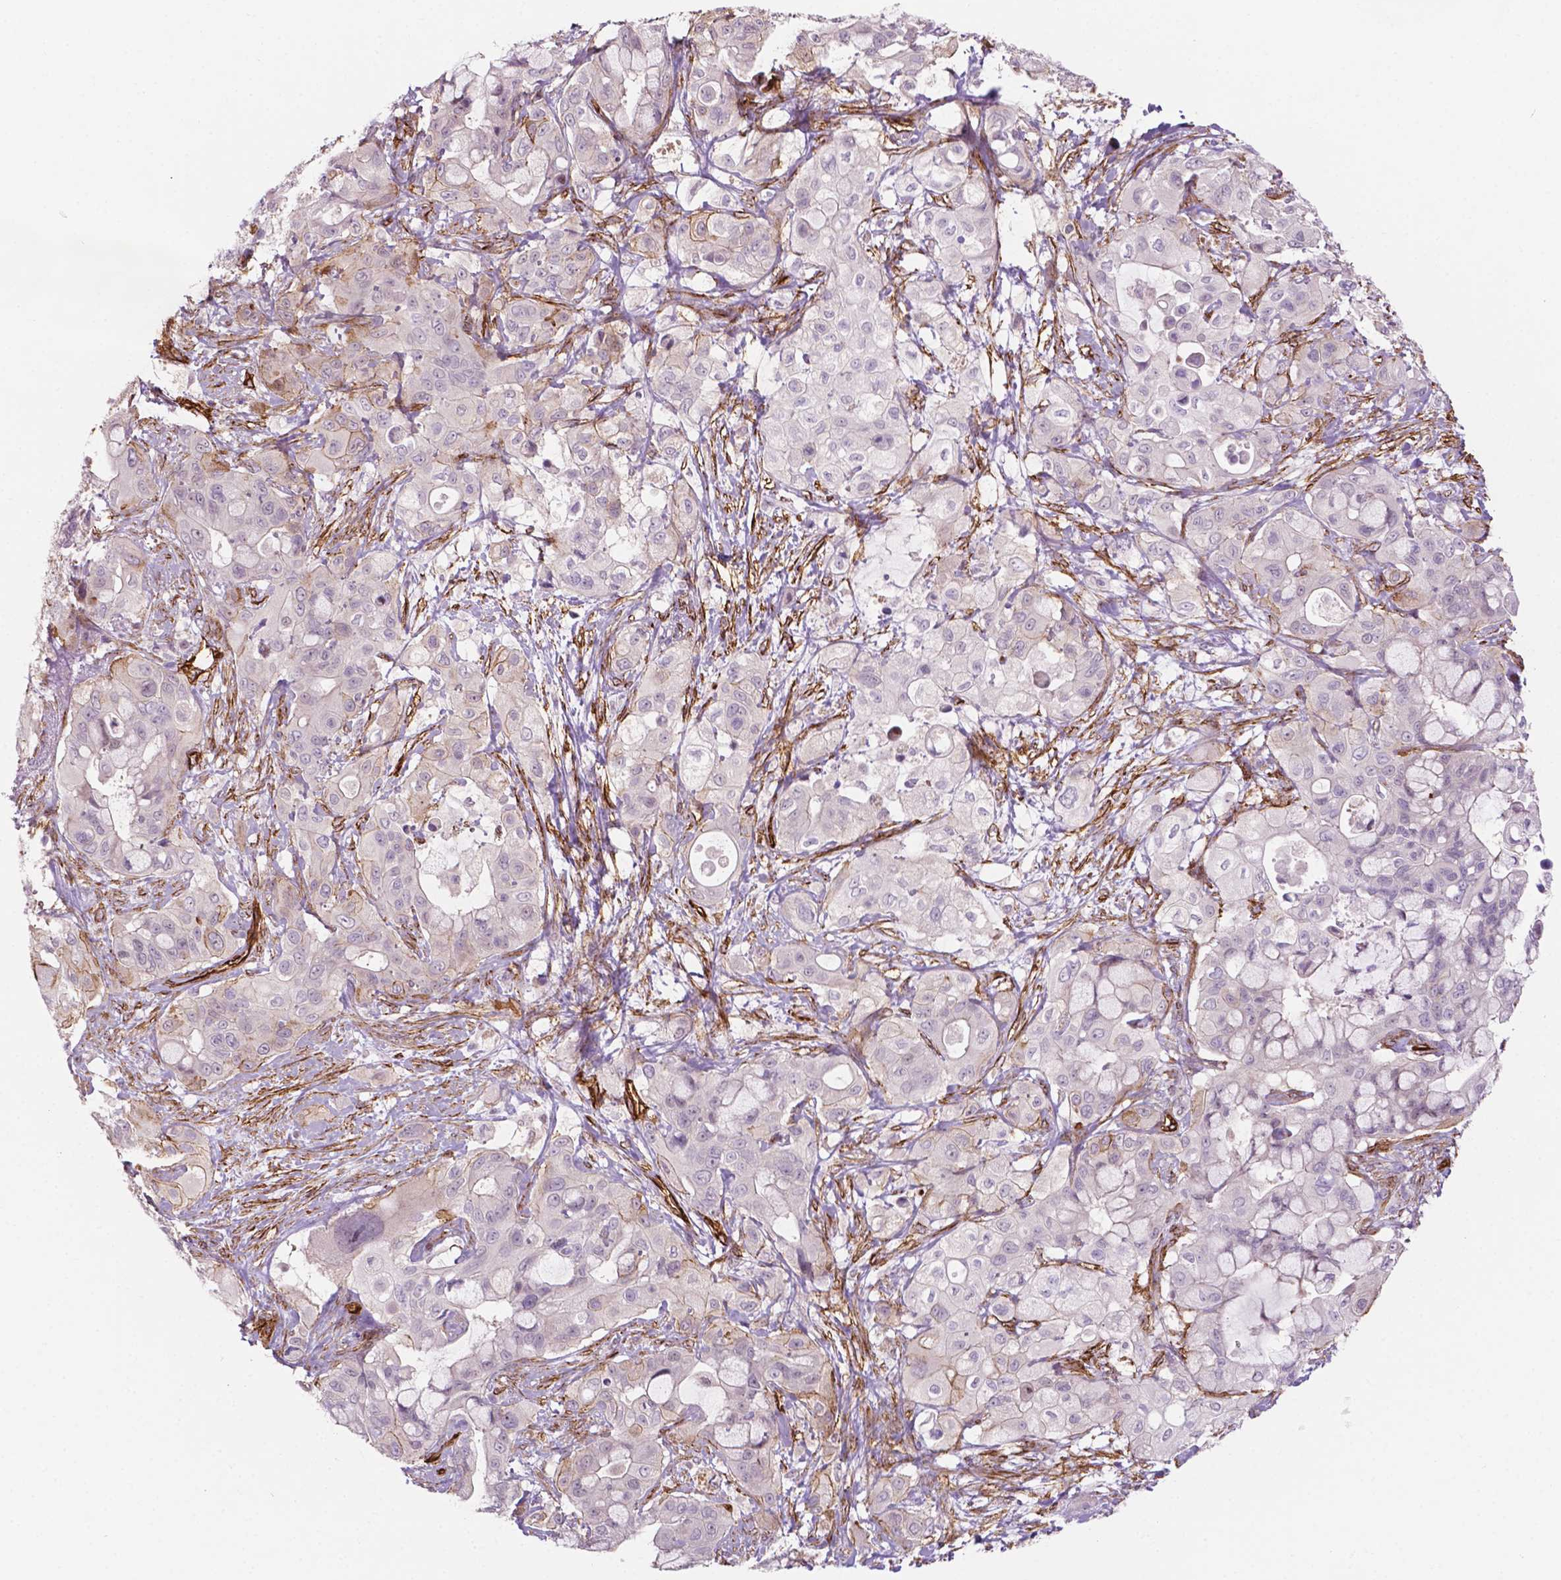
{"staining": {"intensity": "negative", "quantity": "none", "location": "none"}, "tissue": "pancreatic cancer", "cell_type": "Tumor cells", "image_type": "cancer", "snomed": [{"axis": "morphology", "description": "Adenocarcinoma, NOS"}, {"axis": "topography", "description": "Pancreas"}], "caption": "Protein analysis of pancreatic cancer exhibits no significant expression in tumor cells. (Brightfield microscopy of DAB immunohistochemistry (IHC) at high magnification).", "gene": "EGFL8", "patient": {"sex": "male", "age": 71}}